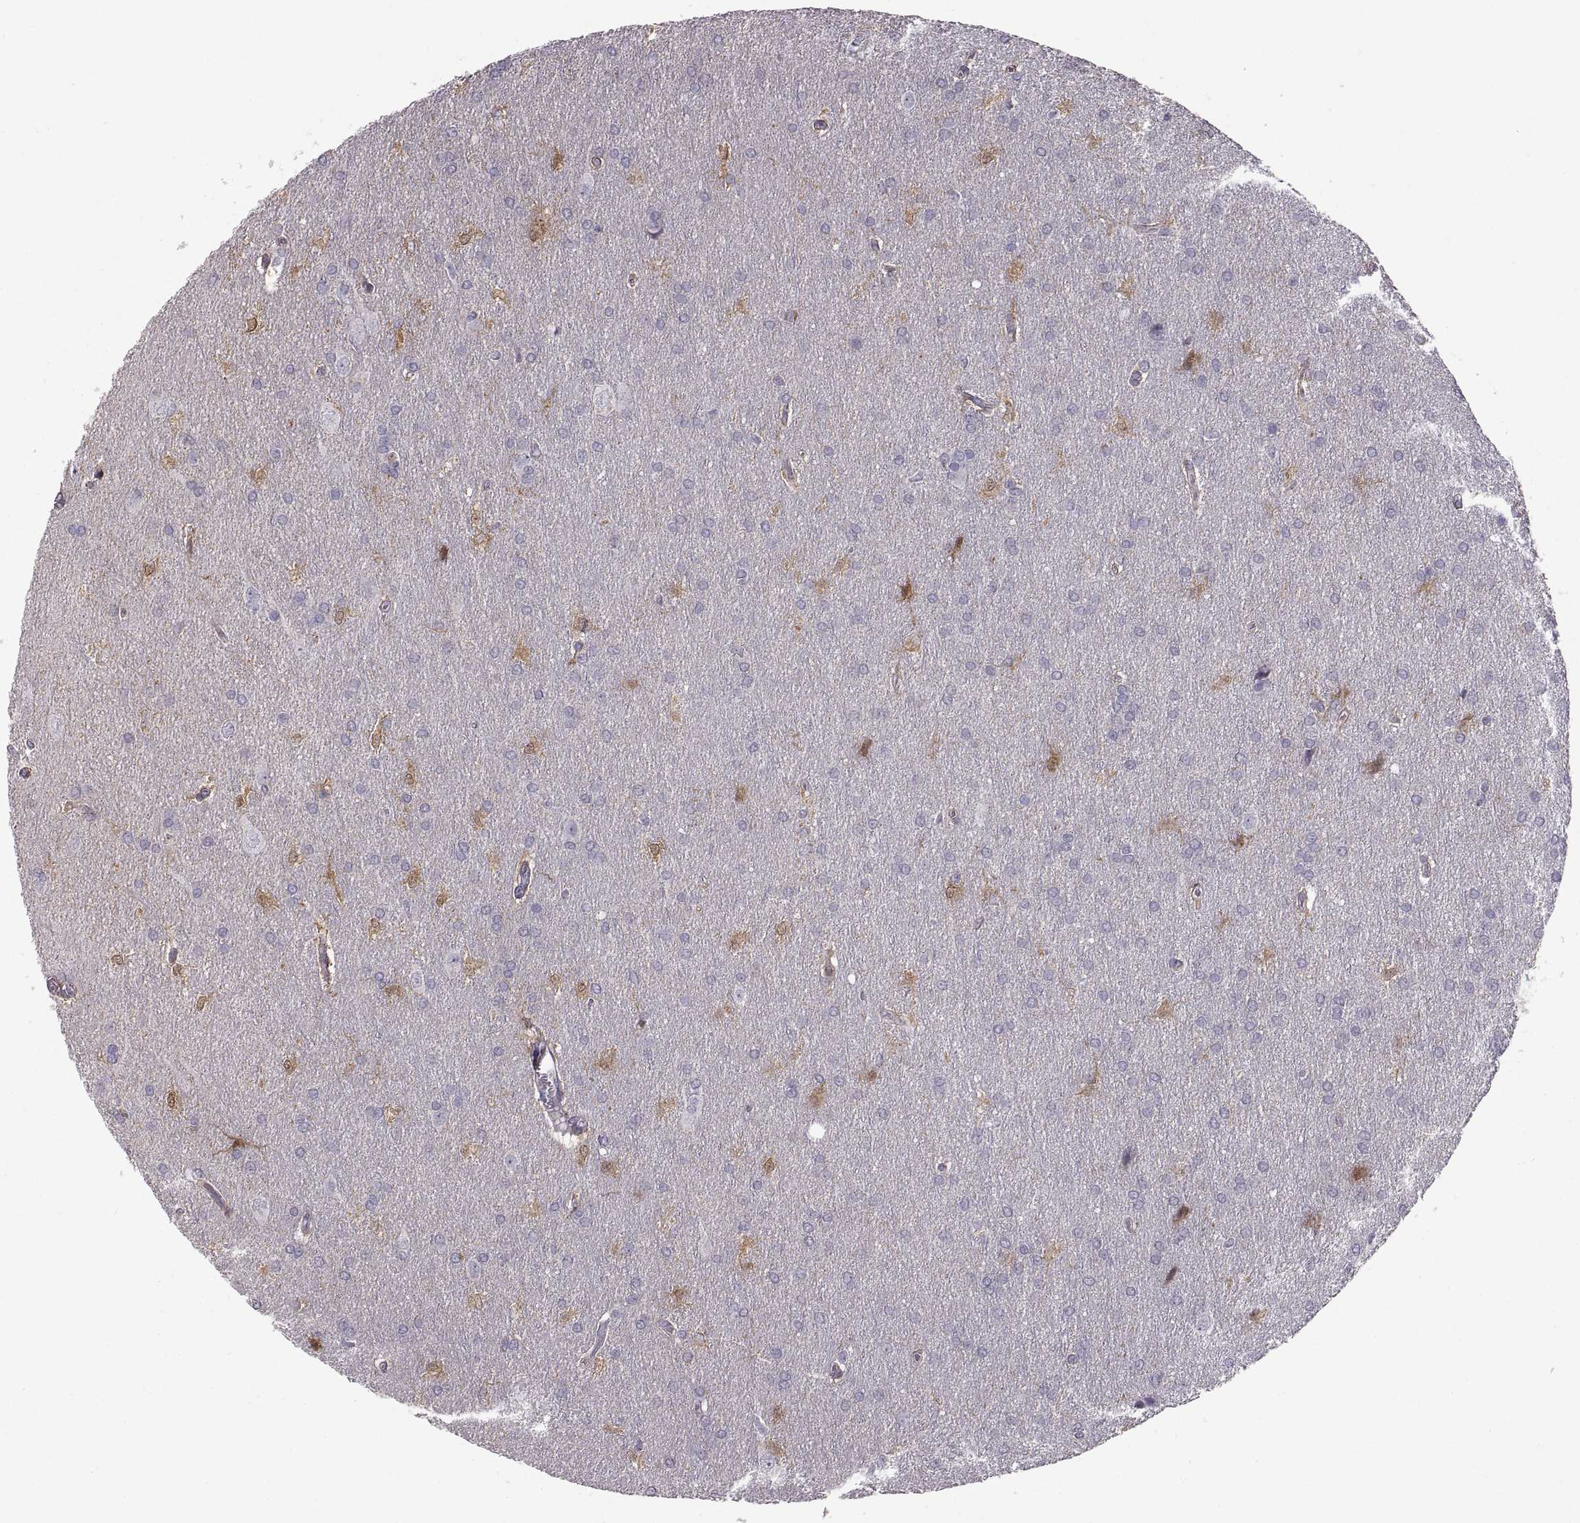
{"staining": {"intensity": "negative", "quantity": "none", "location": "none"}, "tissue": "glioma", "cell_type": "Tumor cells", "image_type": "cancer", "snomed": [{"axis": "morphology", "description": "Glioma, malignant, Low grade"}, {"axis": "topography", "description": "Brain"}], "caption": "Tumor cells show no significant positivity in glioma.", "gene": "EZR", "patient": {"sex": "female", "age": 32}}